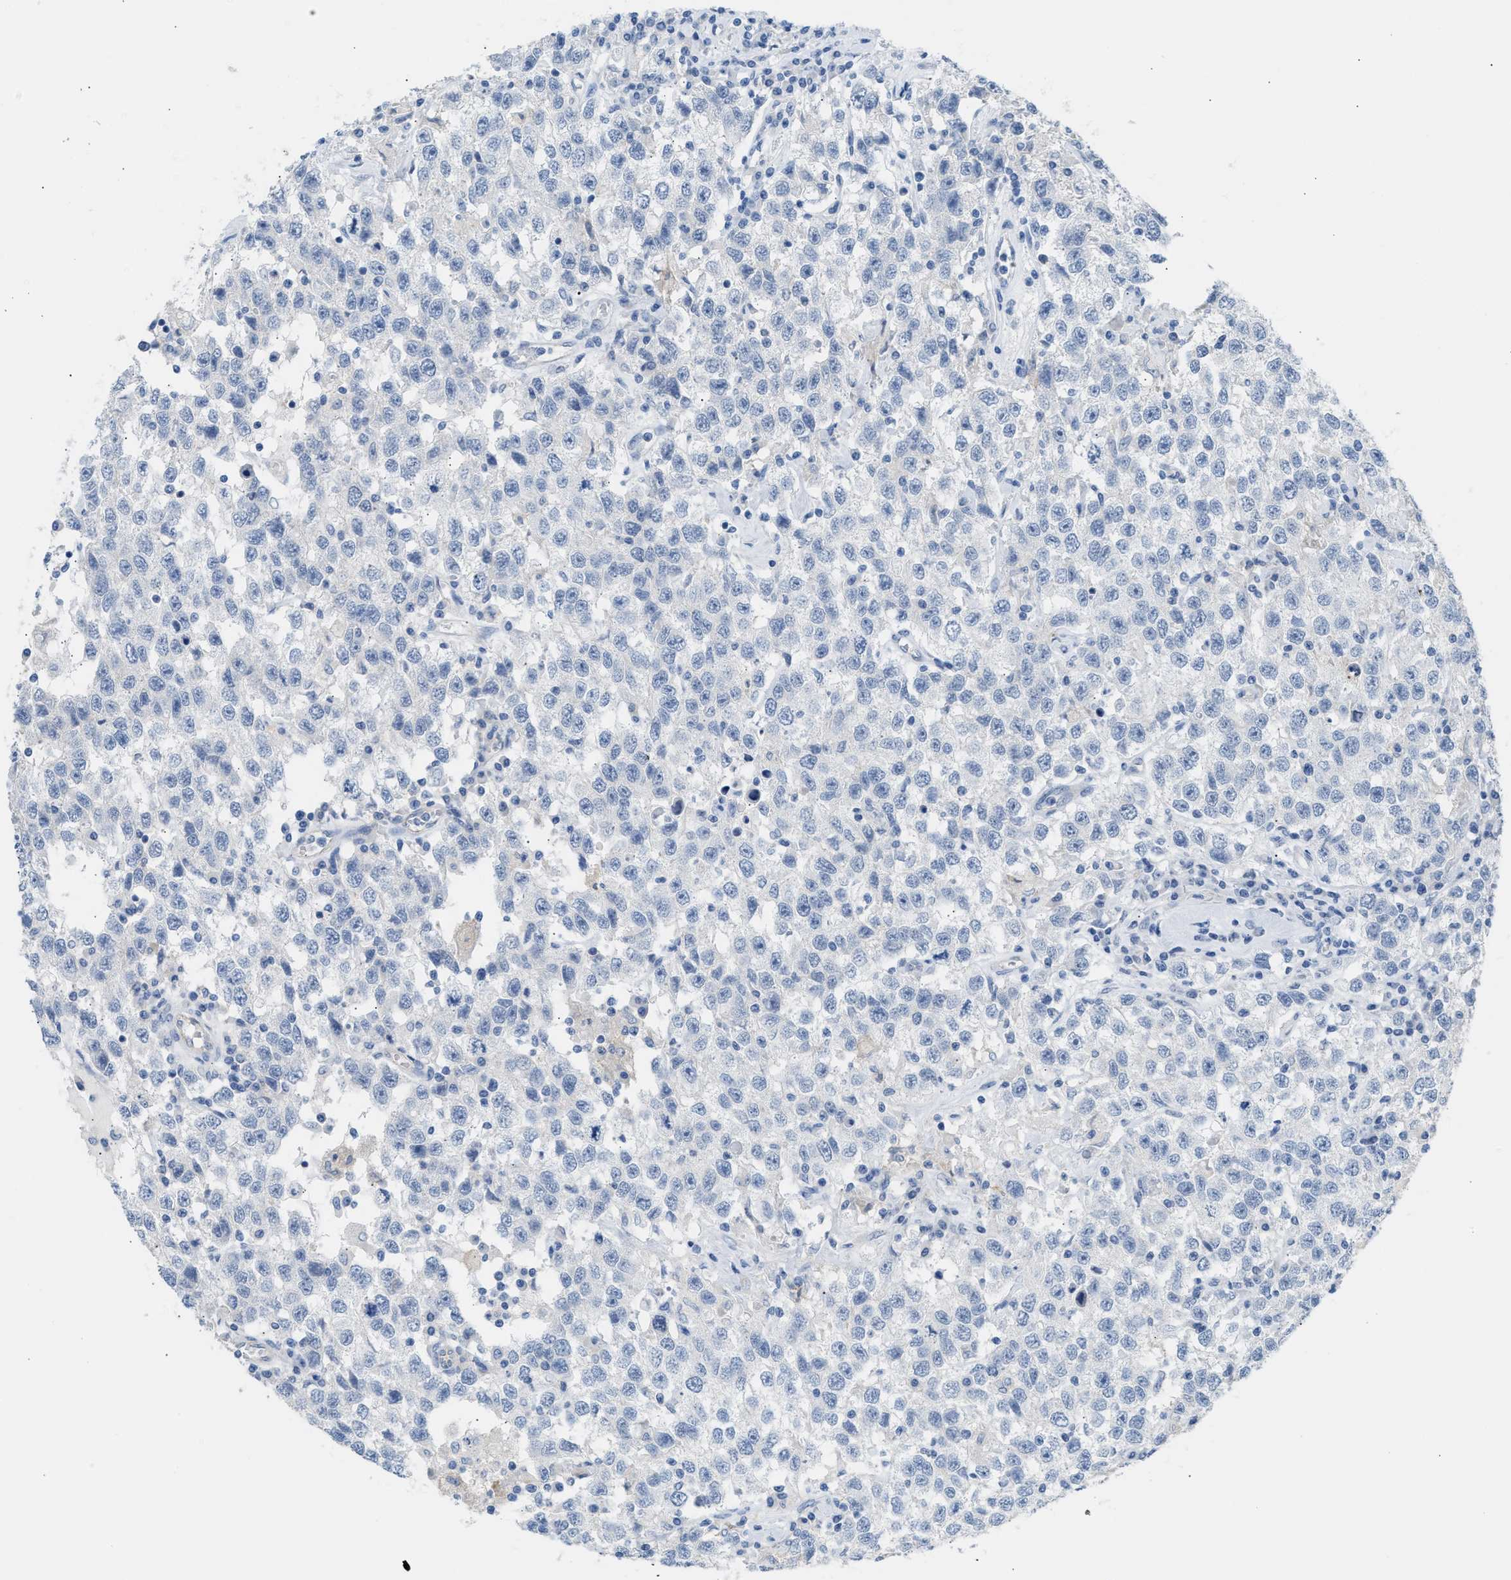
{"staining": {"intensity": "negative", "quantity": "none", "location": "none"}, "tissue": "testis cancer", "cell_type": "Tumor cells", "image_type": "cancer", "snomed": [{"axis": "morphology", "description": "Seminoma, NOS"}, {"axis": "topography", "description": "Testis"}], "caption": "High power microscopy micrograph of an IHC micrograph of testis cancer, revealing no significant staining in tumor cells.", "gene": "ERBB2", "patient": {"sex": "male", "age": 41}}